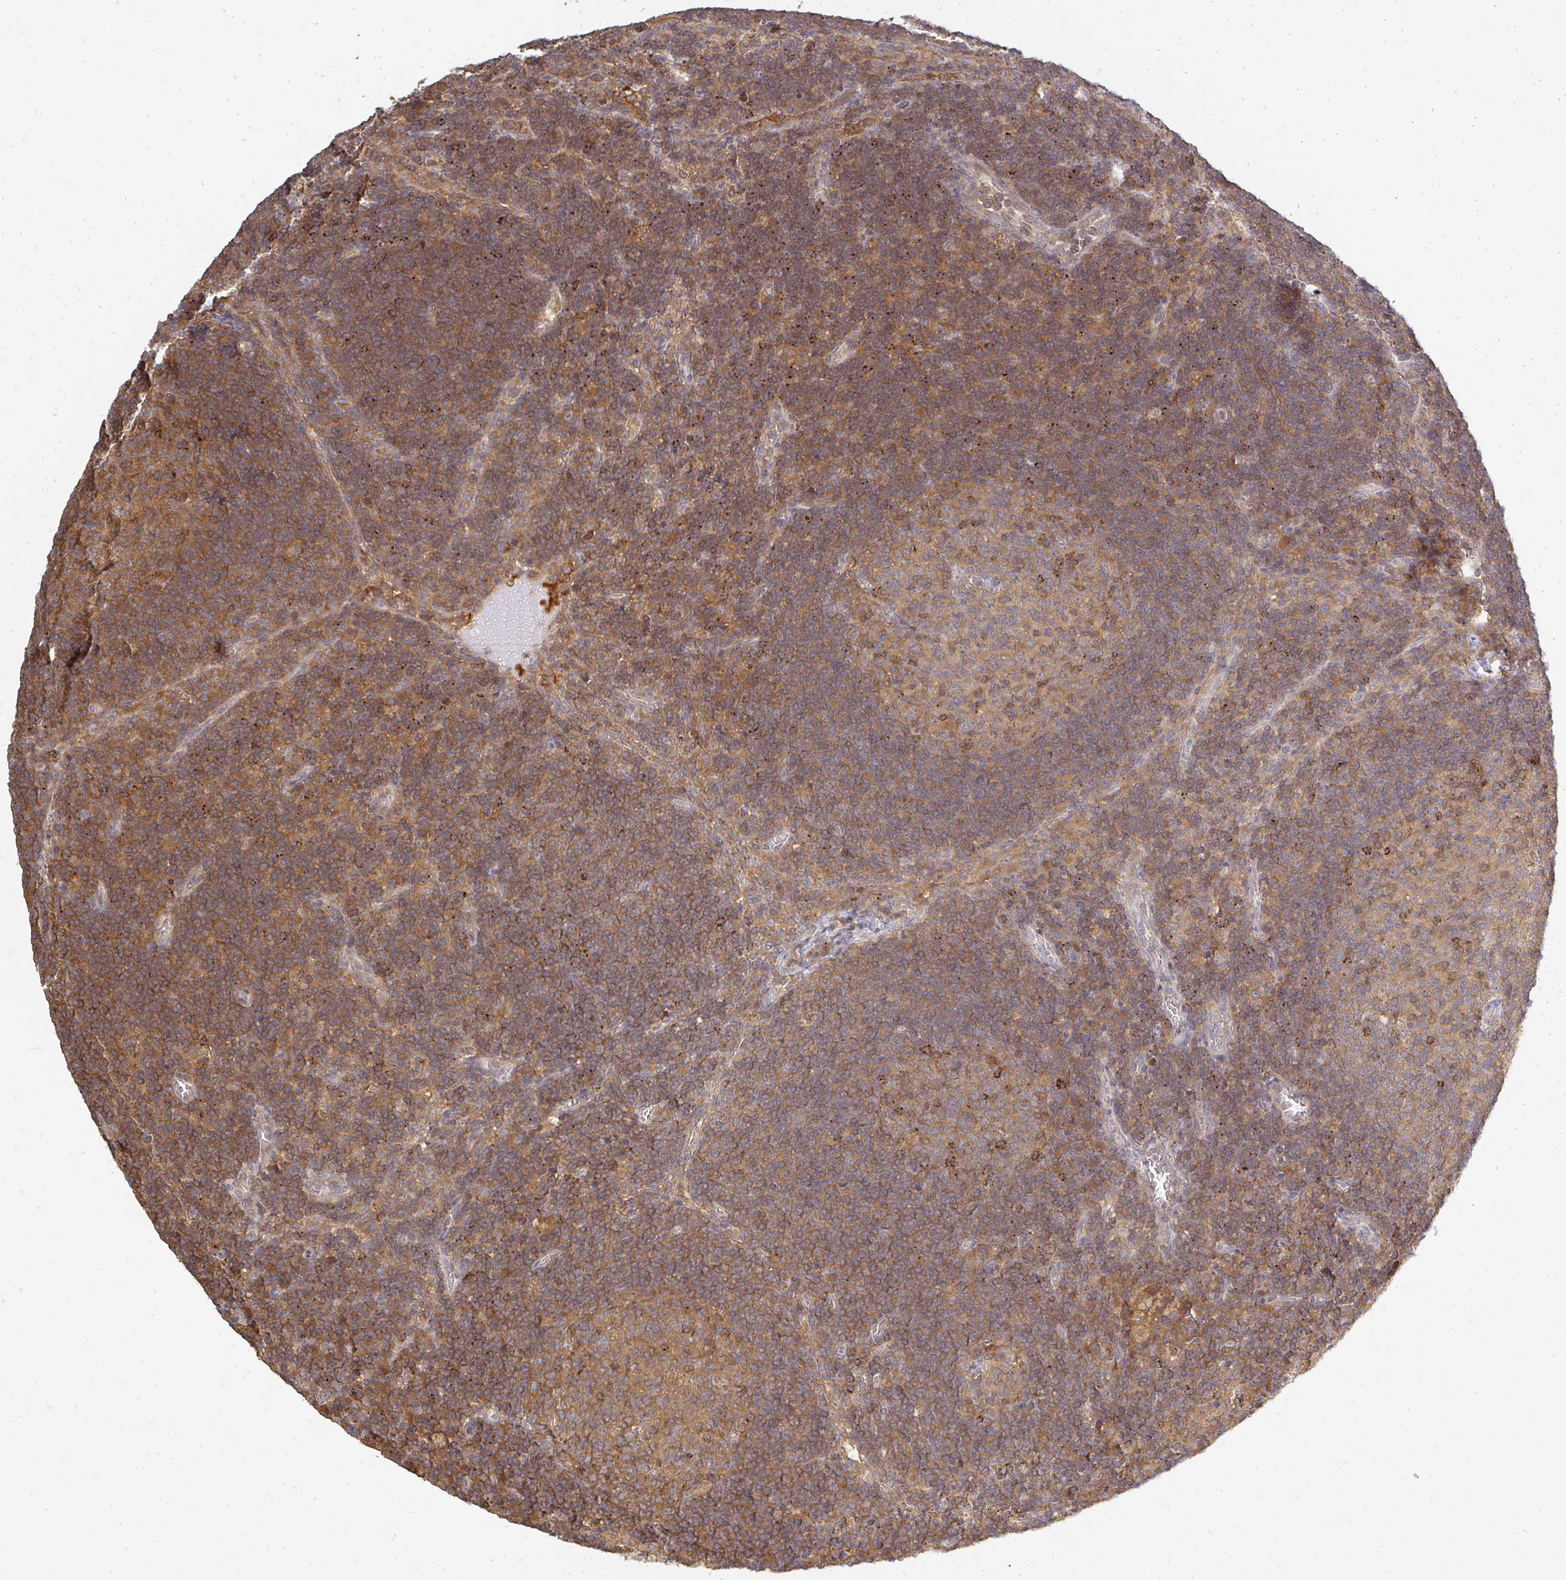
{"staining": {"intensity": "moderate", "quantity": "25%-75%", "location": "cytoplasmic/membranous"}, "tissue": "lymph node", "cell_type": "Germinal center cells", "image_type": "normal", "snomed": [{"axis": "morphology", "description": "Normal tissue, NOS"}, {"axis": "topography", "description": "Lymph node"}], "caption": "This micrograph reveals IHC staining of normal lymph node, with medium moderate cytoplasmic/membranous positivity in about 25%-75% of germinal center cells.", "gene": "ZNF285", "patient": {"sex": "male", "age": 67}}